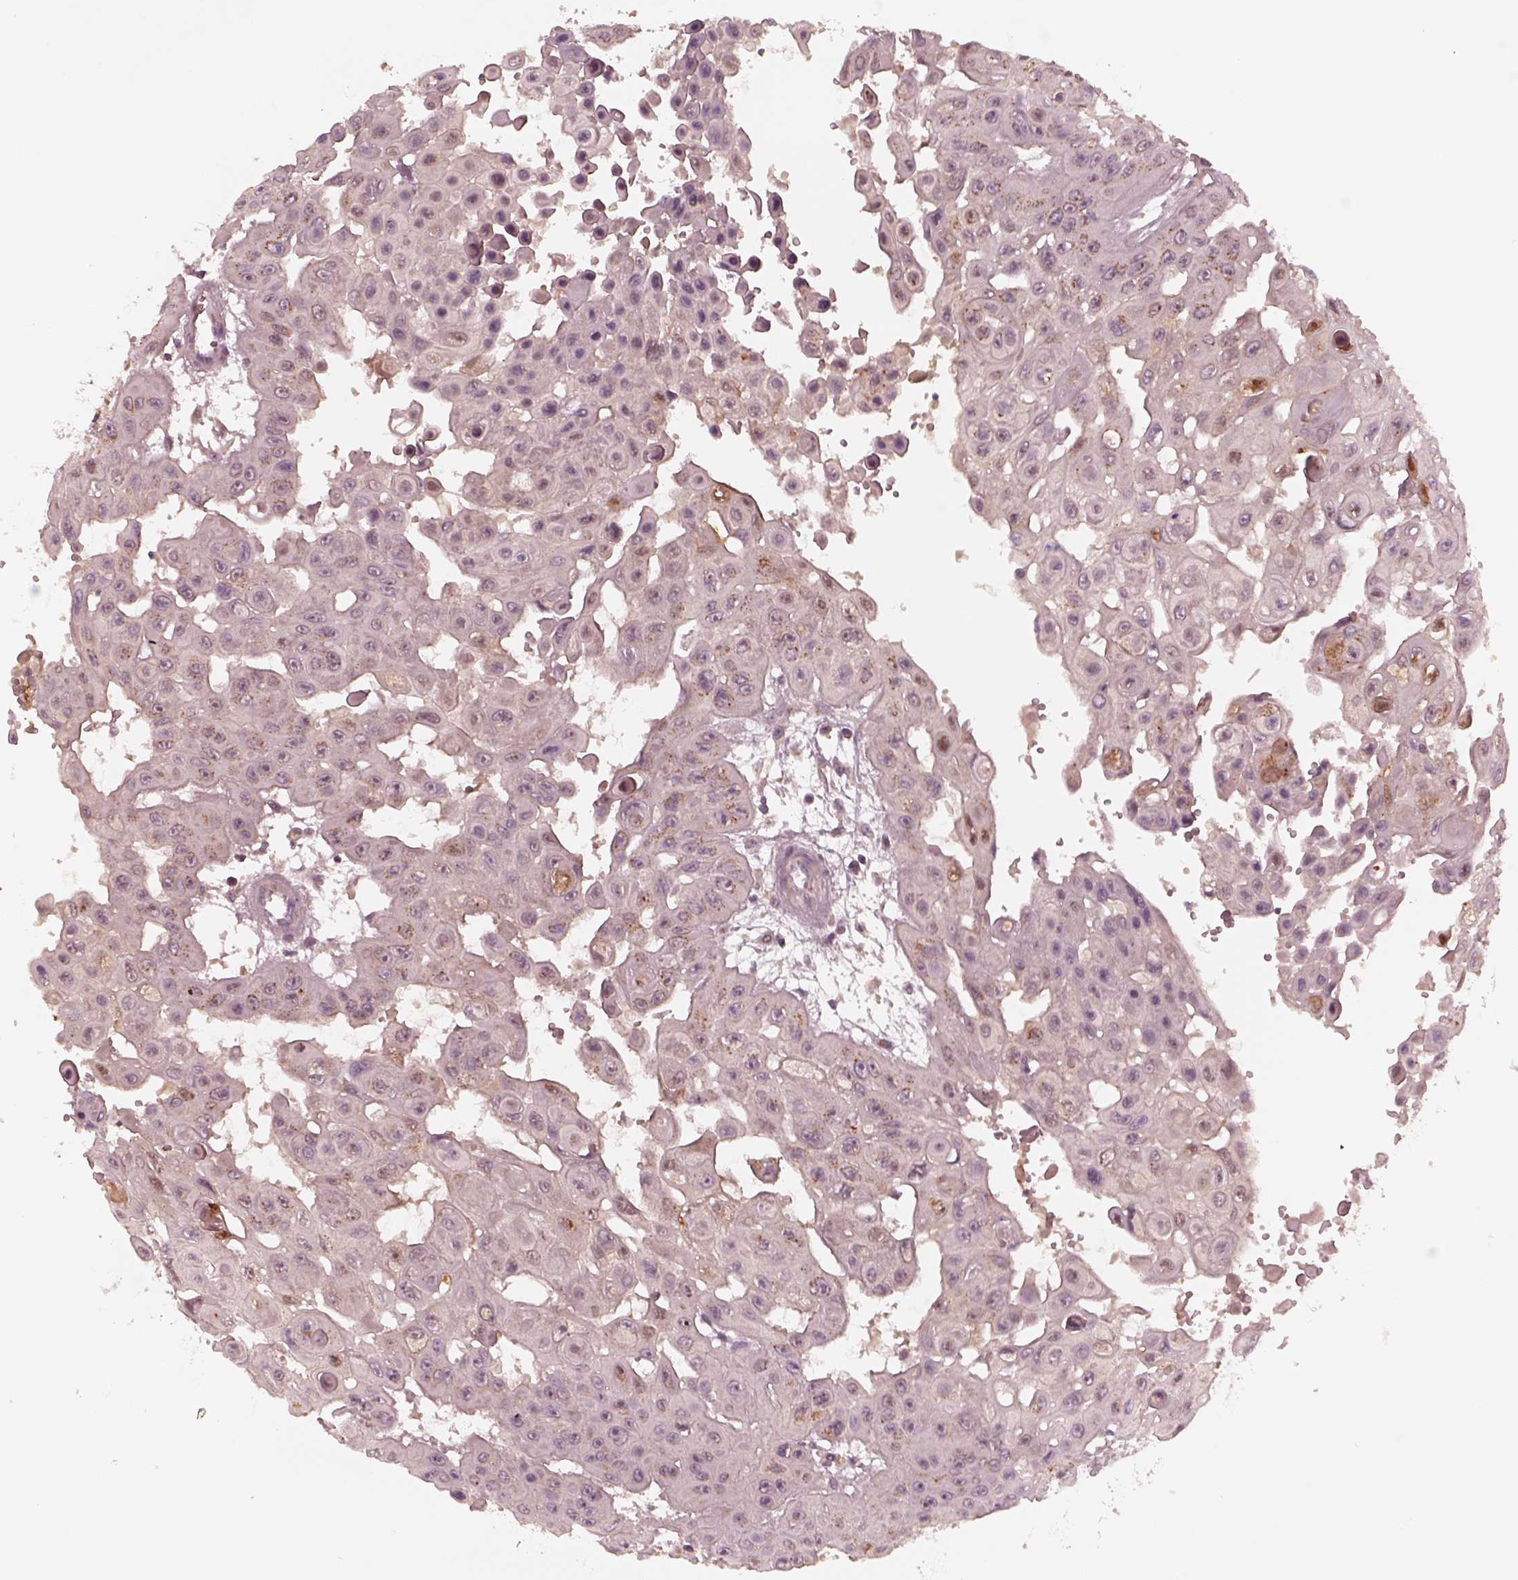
{"staining": {"intensity": "moderate", "quantity": "<25%", "location": "cytoplasmic/membranous"}, "tissue": "head and neck cancer", "cell_type": "Tumor cells", "image_type": "cancer", "snomed": [{"axis": "morphology", "description": "Adenocarcinoma, NOS"}, {"axis": "topography", "description": "Head-Neck"}], "caption": "Head and neck adenocarcinoma stained for a protein shows moderate cytoplasmic/membranous positivity in tumor cells. The protein is stained brown, and the nuclei are stained in blue (DAB IHC with brightfield microscopy, high magnification).", "gene": "SDCBP2", "patient": {"sex": "male", "age": 73}}